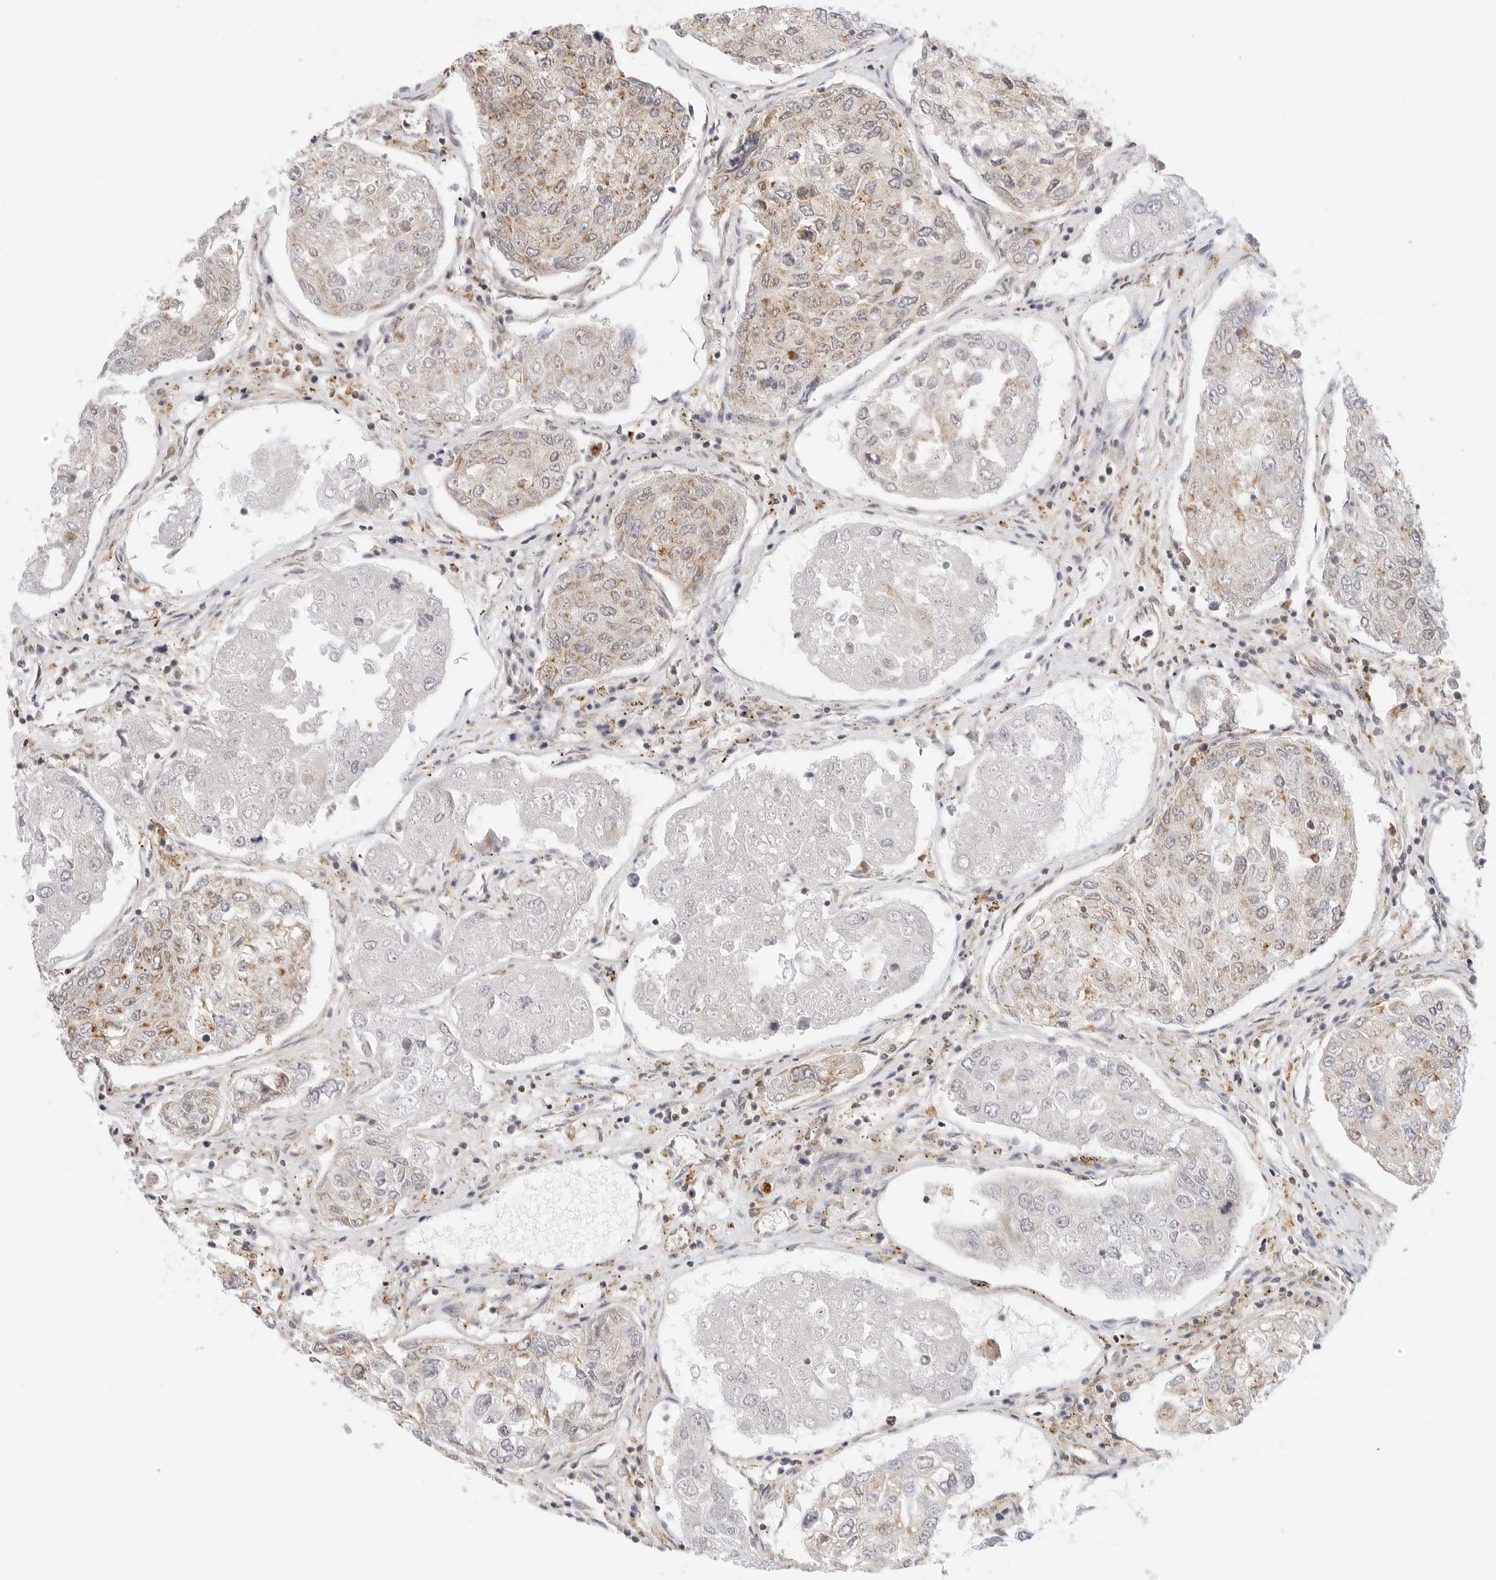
{"staining": {"intensity": "moderate", "quantity": "25%-75%", "location": "cytoplasmic/membranous"}, "tissue": "urothelial cancer", "cell_type": "Tumor cells", "image_type": "cancer", "snomed": [{"axis": "morphology", "description": "Urothelial carcinoma, High grade"}, {"axis": "topography", "description": "Lymph node"}, {"axis": "topography", "description": "Urinary bladder"}], "caption": "The photomicrograph reveals immunohistochemical staining of urothelial carcinoma (high-grade). There is moderate cytoplasmic/membranous expression is identified in about 25%-75% of tumor cells.", "gene": "GORAB", "patient": {"sex": "male", "age": 51}}